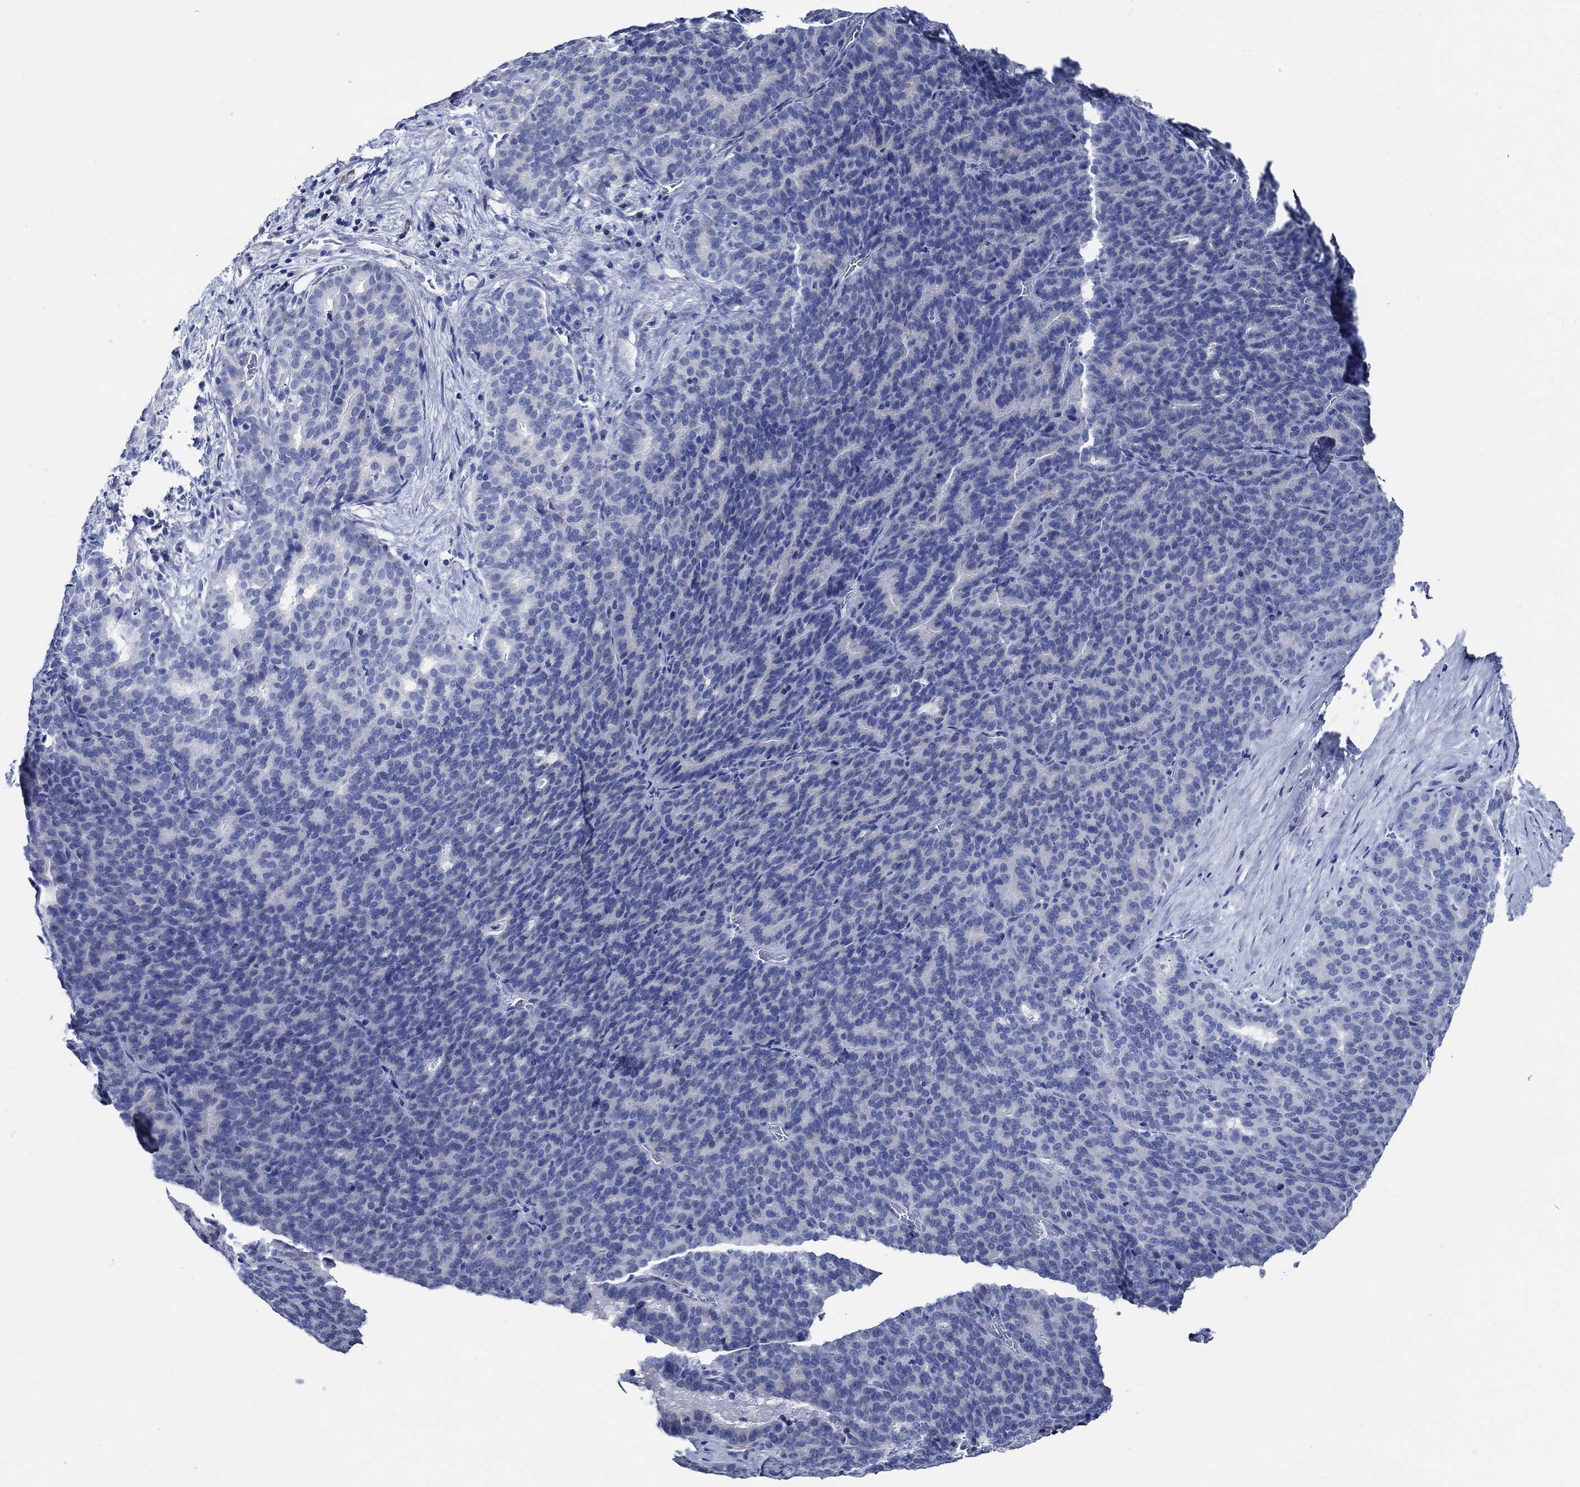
{"staining": {"intensity": "negative", "quantity": "none", "location": "none"}, "tissue": "liver cancer", "cell_type": "Tumor cells", "image_type": "cancer", "snomed": [{"axis": "morphology", "description": "Cholangiocarcinoma"}, {"axis": "topography", "description": "Liver"}], "caption": "Tumor cells show no significant protein positivity in cholangiocarcinoma (liver).", "gene": "WDR62", "patient": {"sex": "female", "age": 47}}